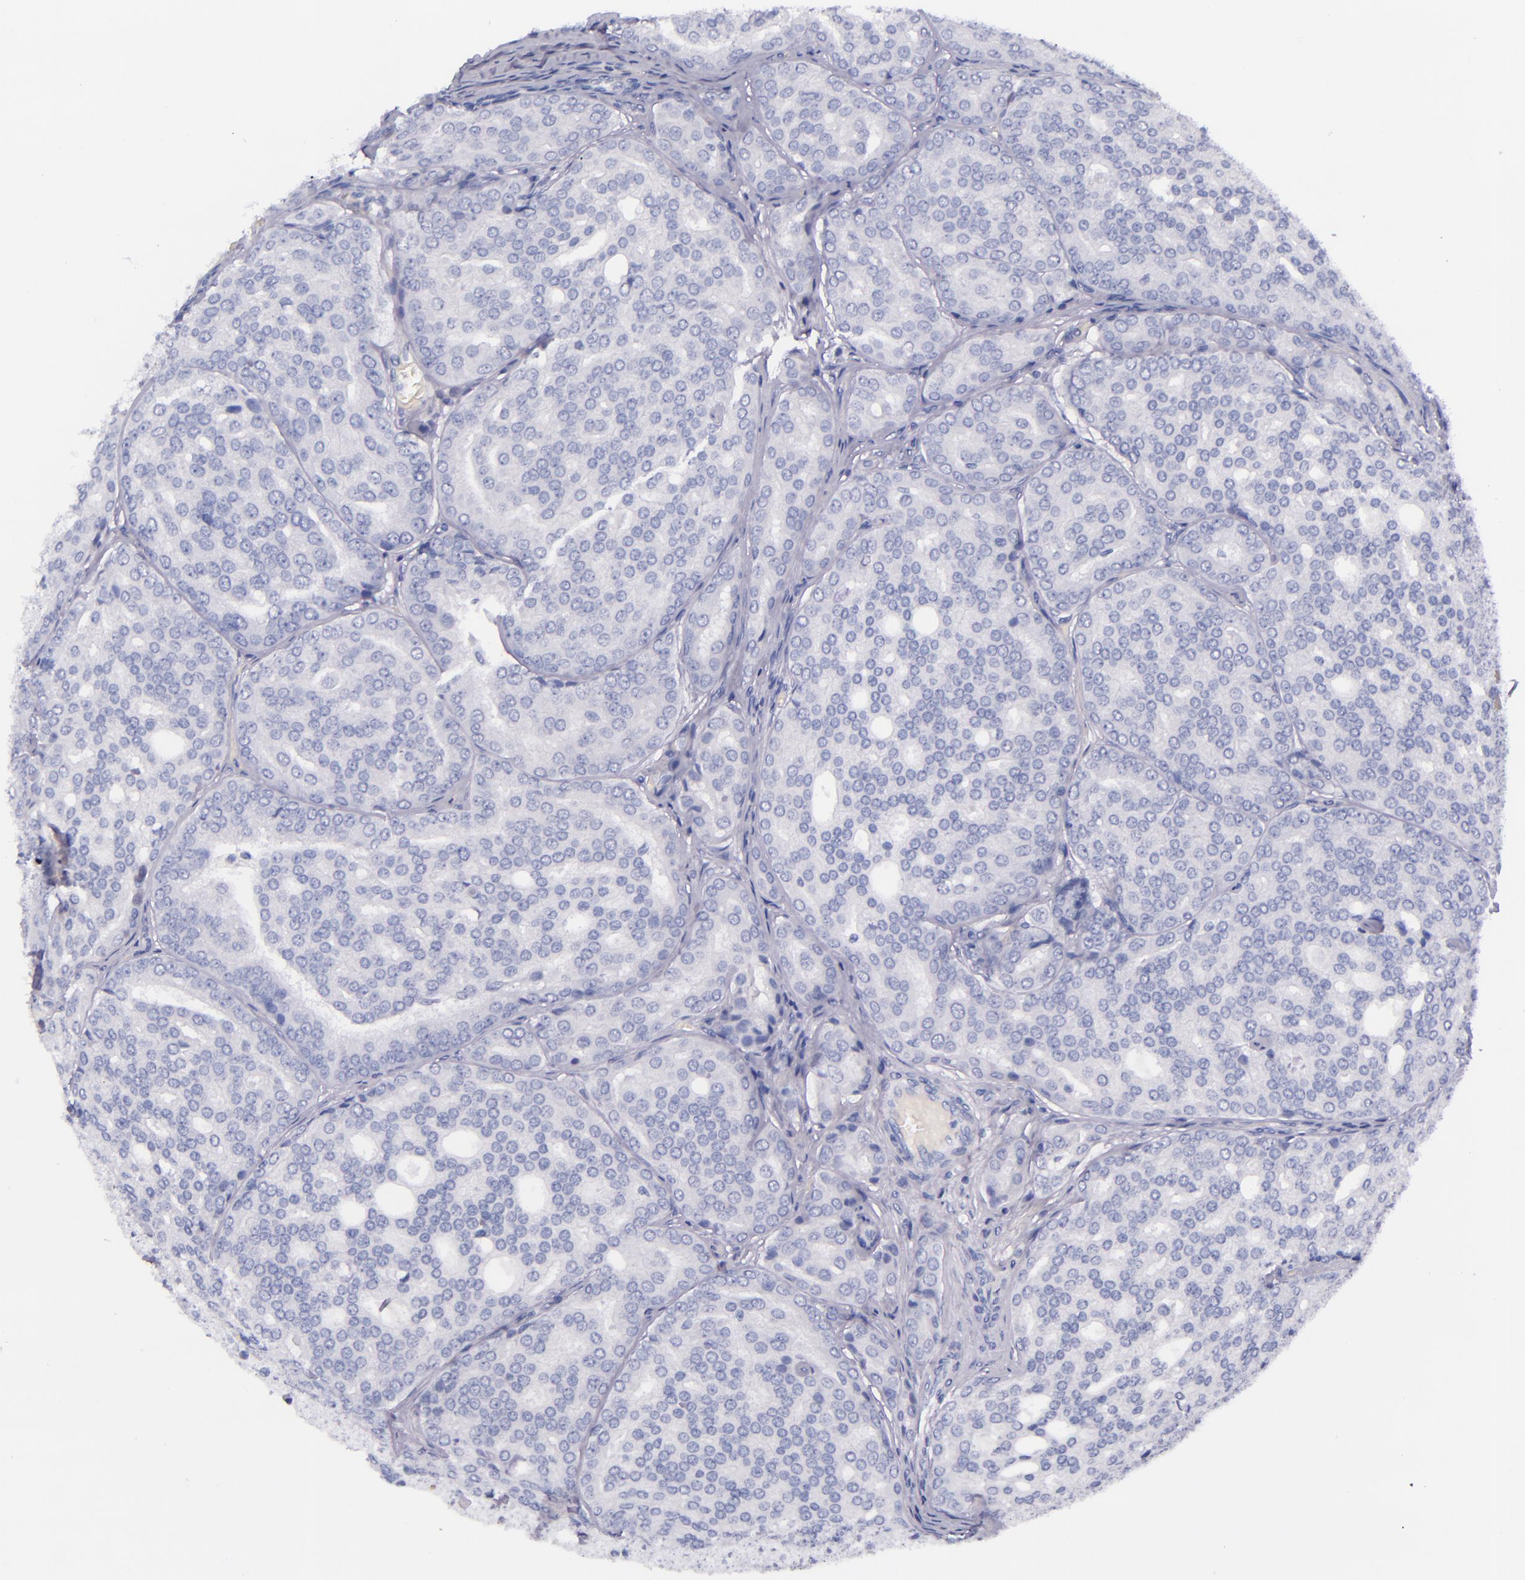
{"staining": {"intensity": "negative", "quantity": "none", "location": "none"}, "tissue": "prostate cancer", "cell_type": "Tumor cells", "image_type": "cancer", "snomed": [{"axis": "morphology", "description": "Adenocarcinoma, High grade"}, {"axis": "topography", "description": "Prostate"}], "caption": "Tumor cells are negative for protein expression in human prostate adenocarcinoma (high-grade).", "gene": "LAG3", "patient": {"sex": "male", "age": 64}}